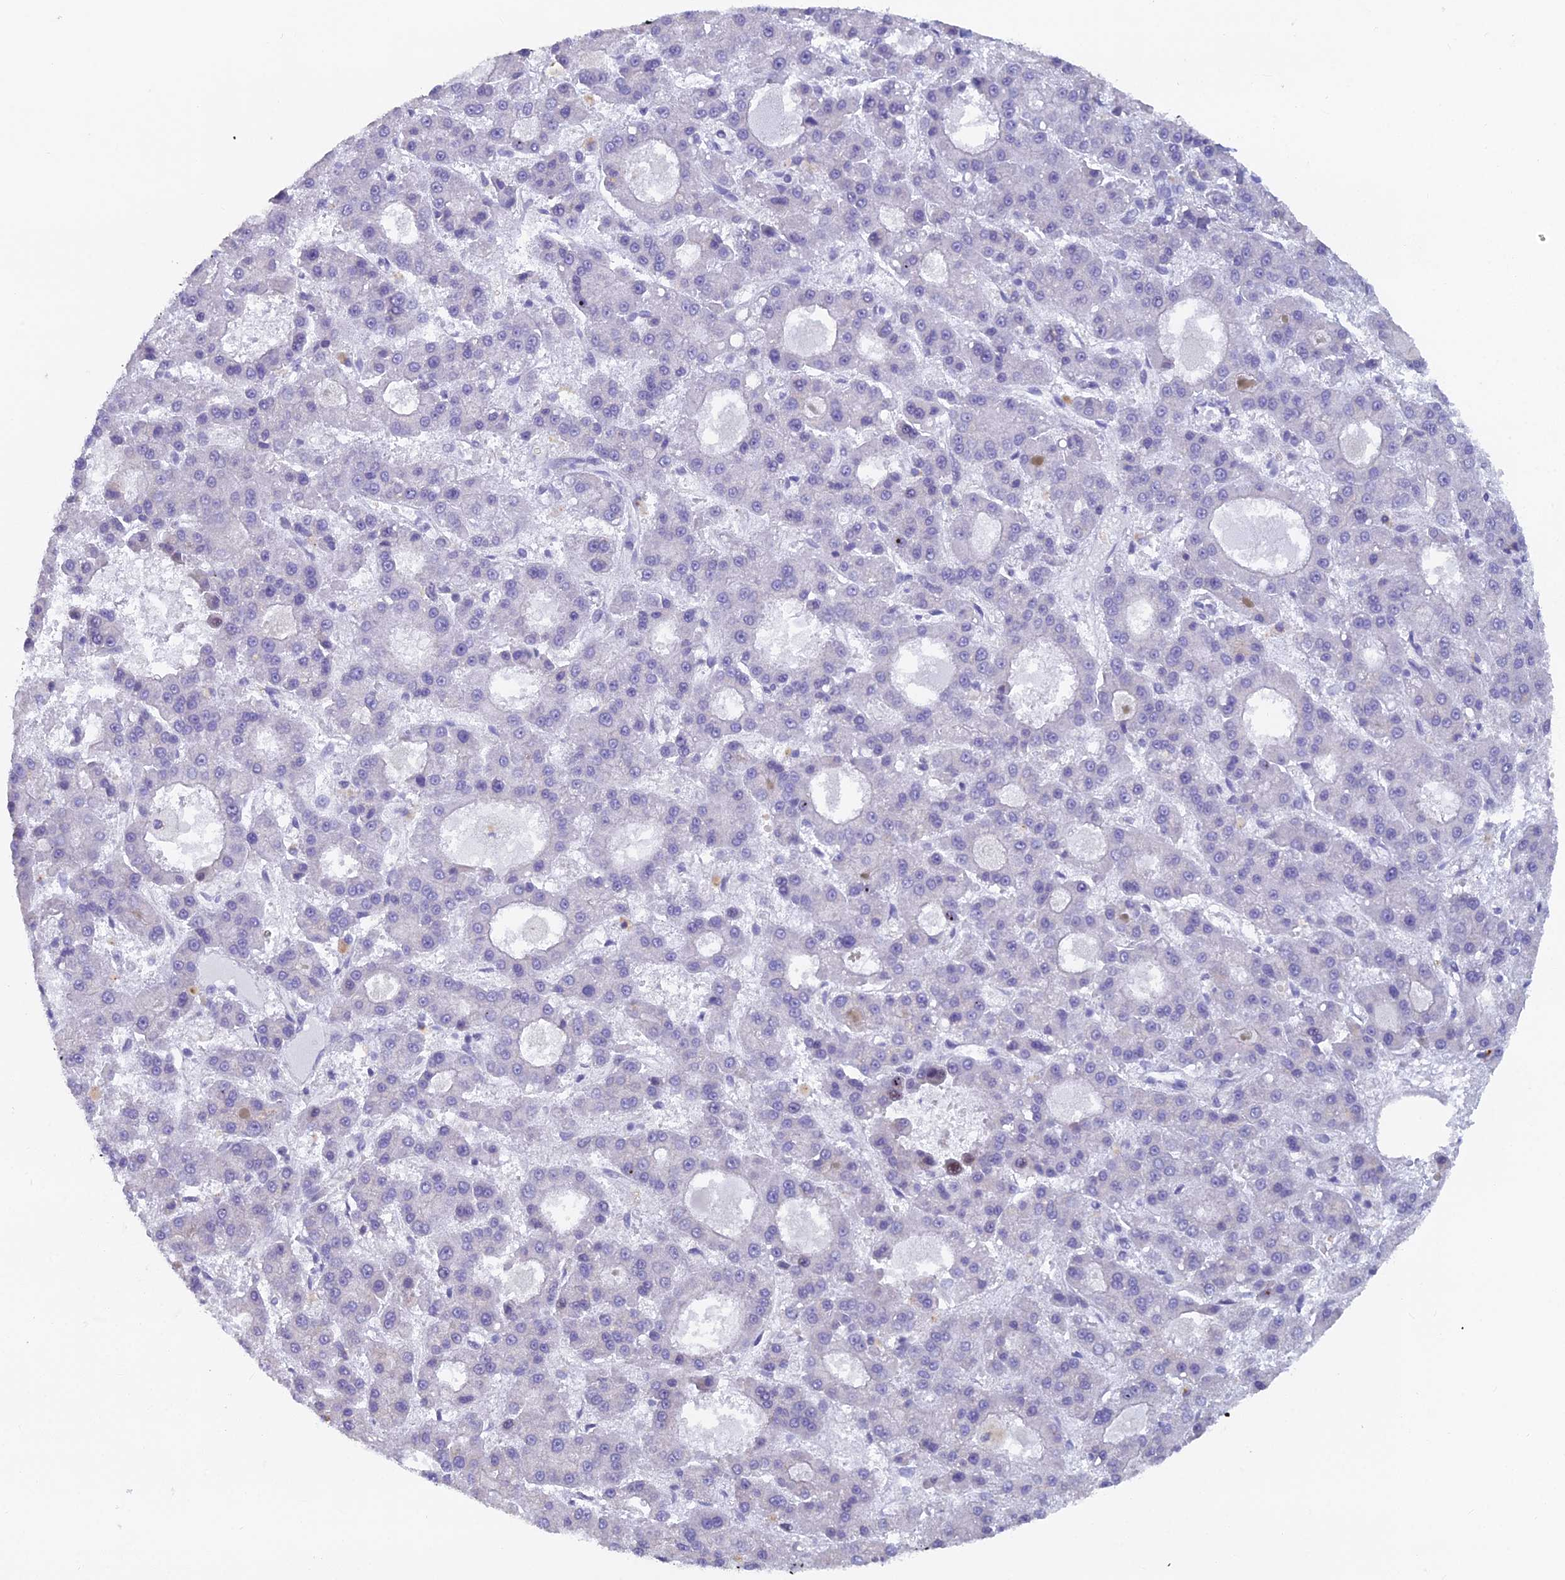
{"staining": {"intensity": "negative", "quantity": "none", "location": "none"}, "tissue": "liver cancer", "cell_type": "Tumor cells", "image_type": "cancer", "snomed": [{"axis": "morphology", "description": "Carcinoma, Hepatocellular, NOS"}, {"axis": "topography", "description": "Liver"}], "caption": "This is a histopathology image of immunohistochemistry (IHC) staining of liver cancer, which shows no positivity in tumor cells.", "gene": "B9D2", "patient": {"sex": "male", "age": 70}}